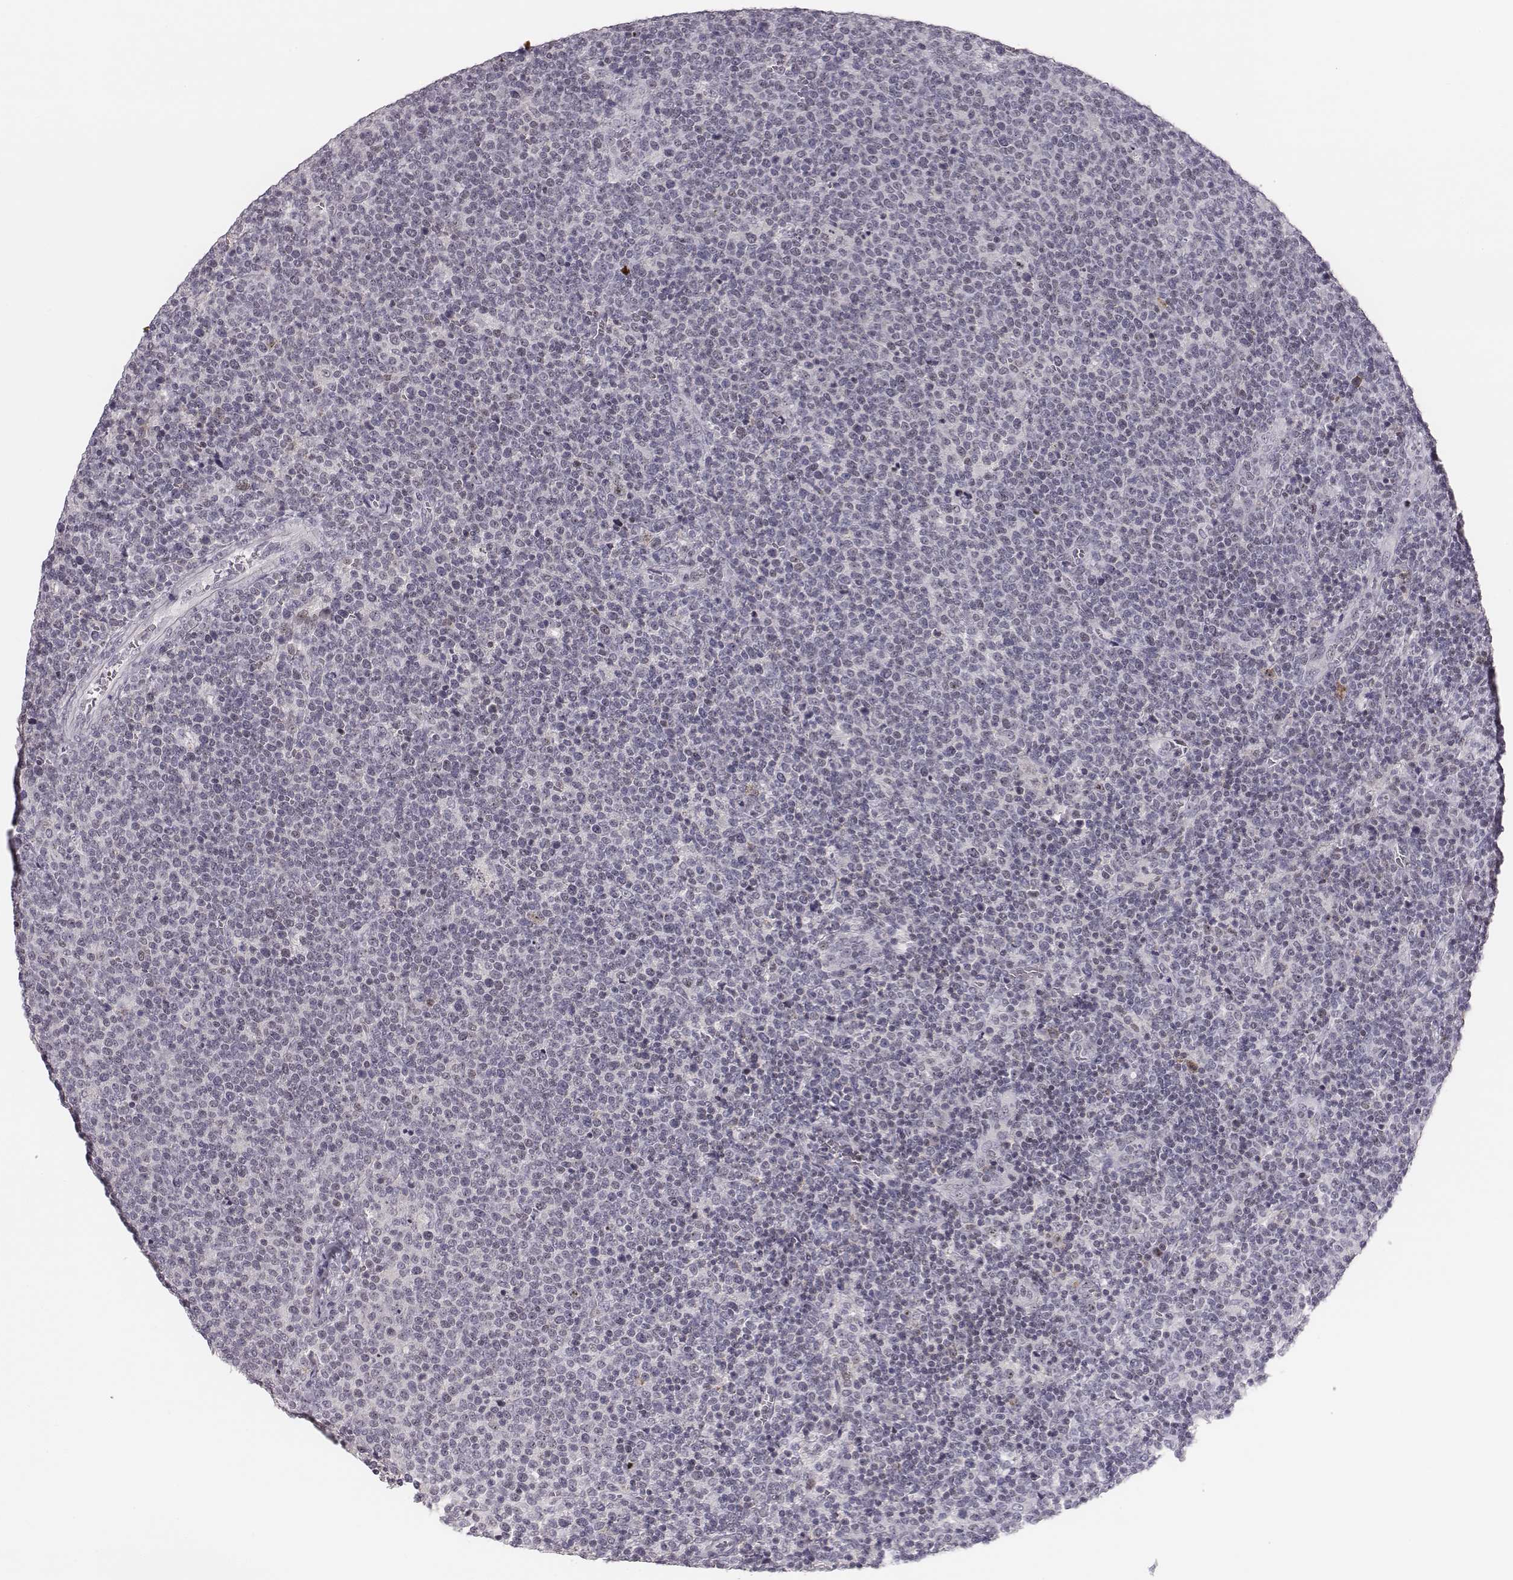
{"staining": {"intensity": "negative", "quantity": "none", "location": "none"}, "tissue": "lymphoma", "cell_type": "Tumor cells", "image_type": "cancer", "snomed": [{"axis": "morphology", "description": "Malignant lymphoma, non-Hodgkin's type, High grade"}, {"axis": "topography", "description": "Lymph node"}], "caption": "A histopathology image of lymphoma stained for a protein shows no brown staining in tumor cells. Nuclei are stained in blue.", "gene": "NIFK", "patient": {"sex": "male", "age": 61}}